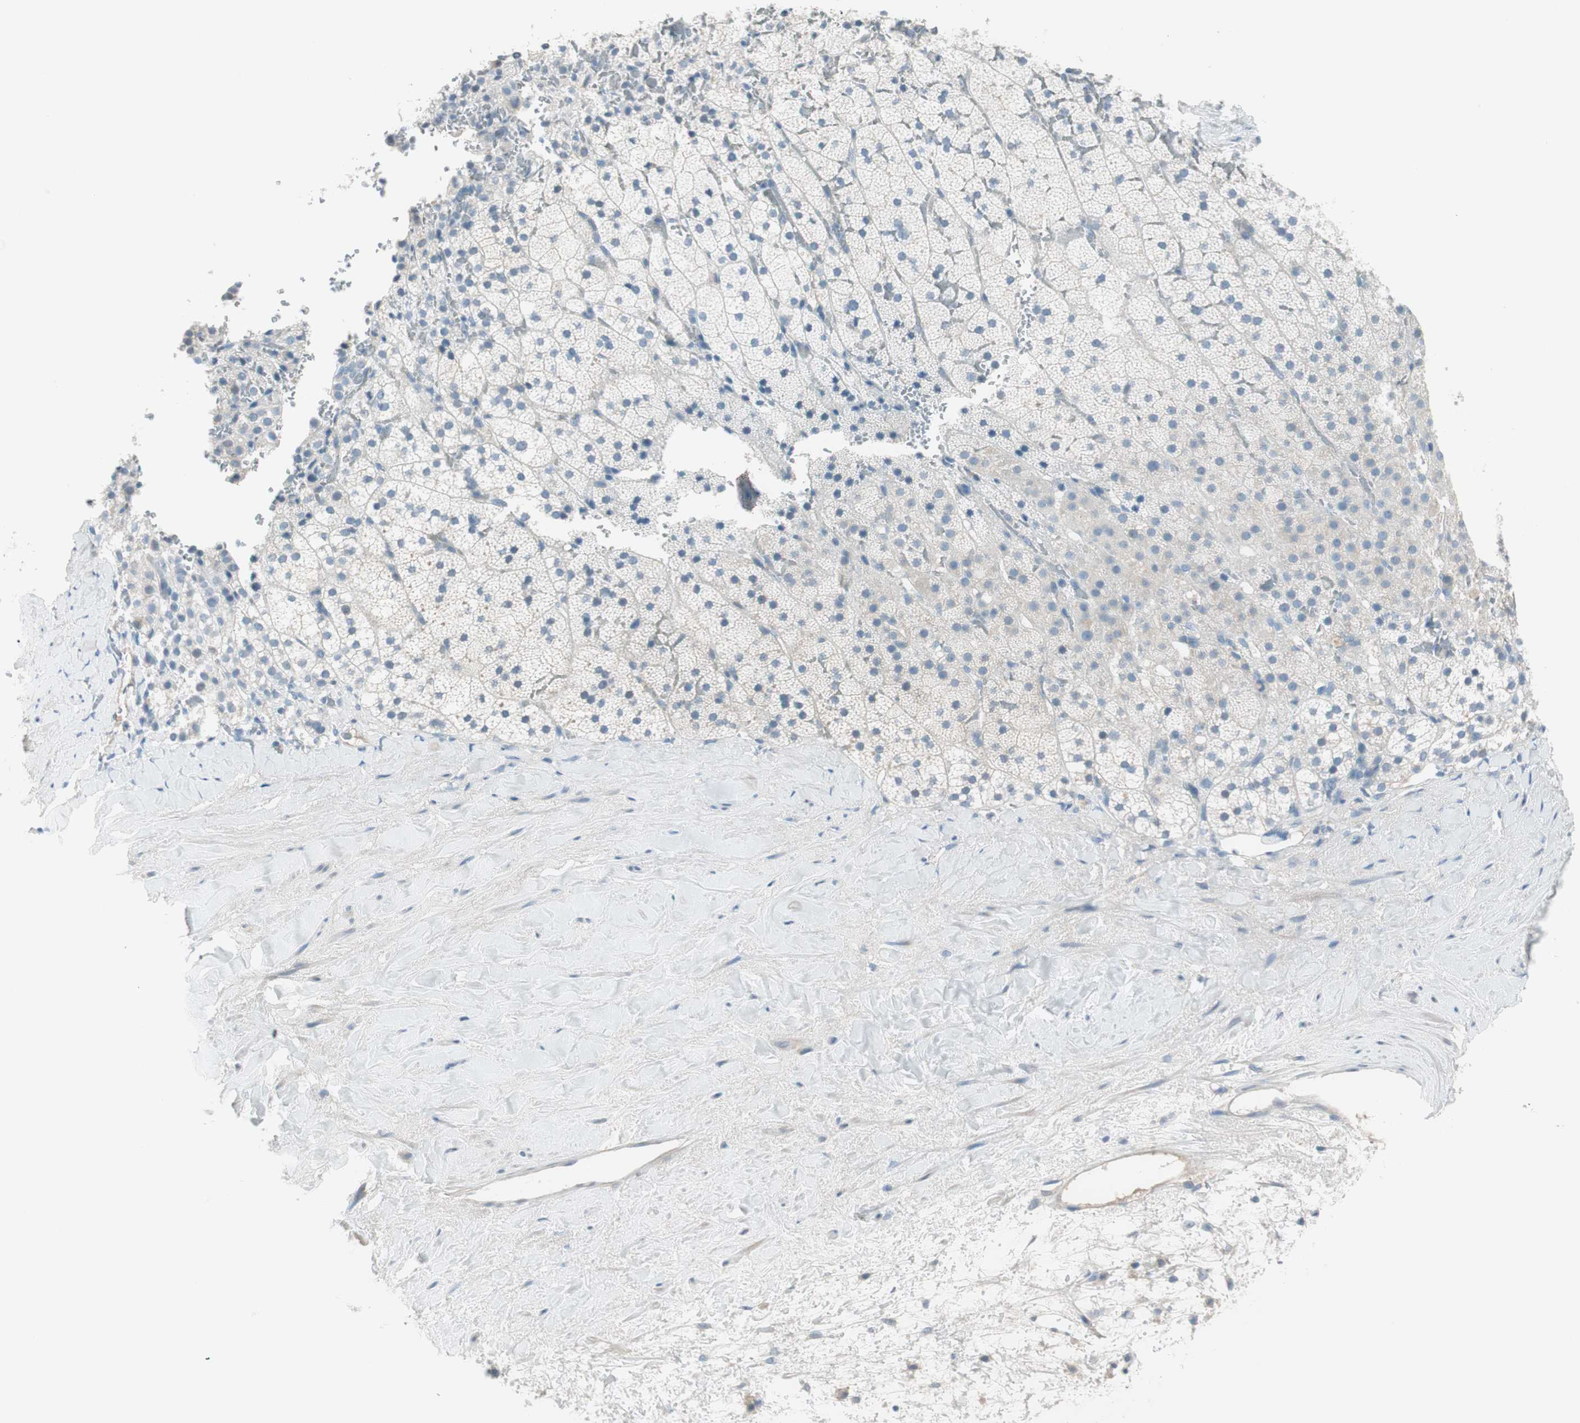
{"staining": {"intensity": "negative", "quantity": "none", "location": "none"}, "tissue": "adrenal gland", "cell_type": "Glandular cells", "image_type": "normal", "snomed": [{"axis": "morphology", "description": "Normal tissue, NOS"}, {"axis": "topography", "description": "Adrenal gland"}], "caption": "Glandular cells show no significant protein positivity in benign adrenal gland. Nuclei are stained in blue.", "gene": "ITLN2", "patient": {"sex": "male", "age": 35}}